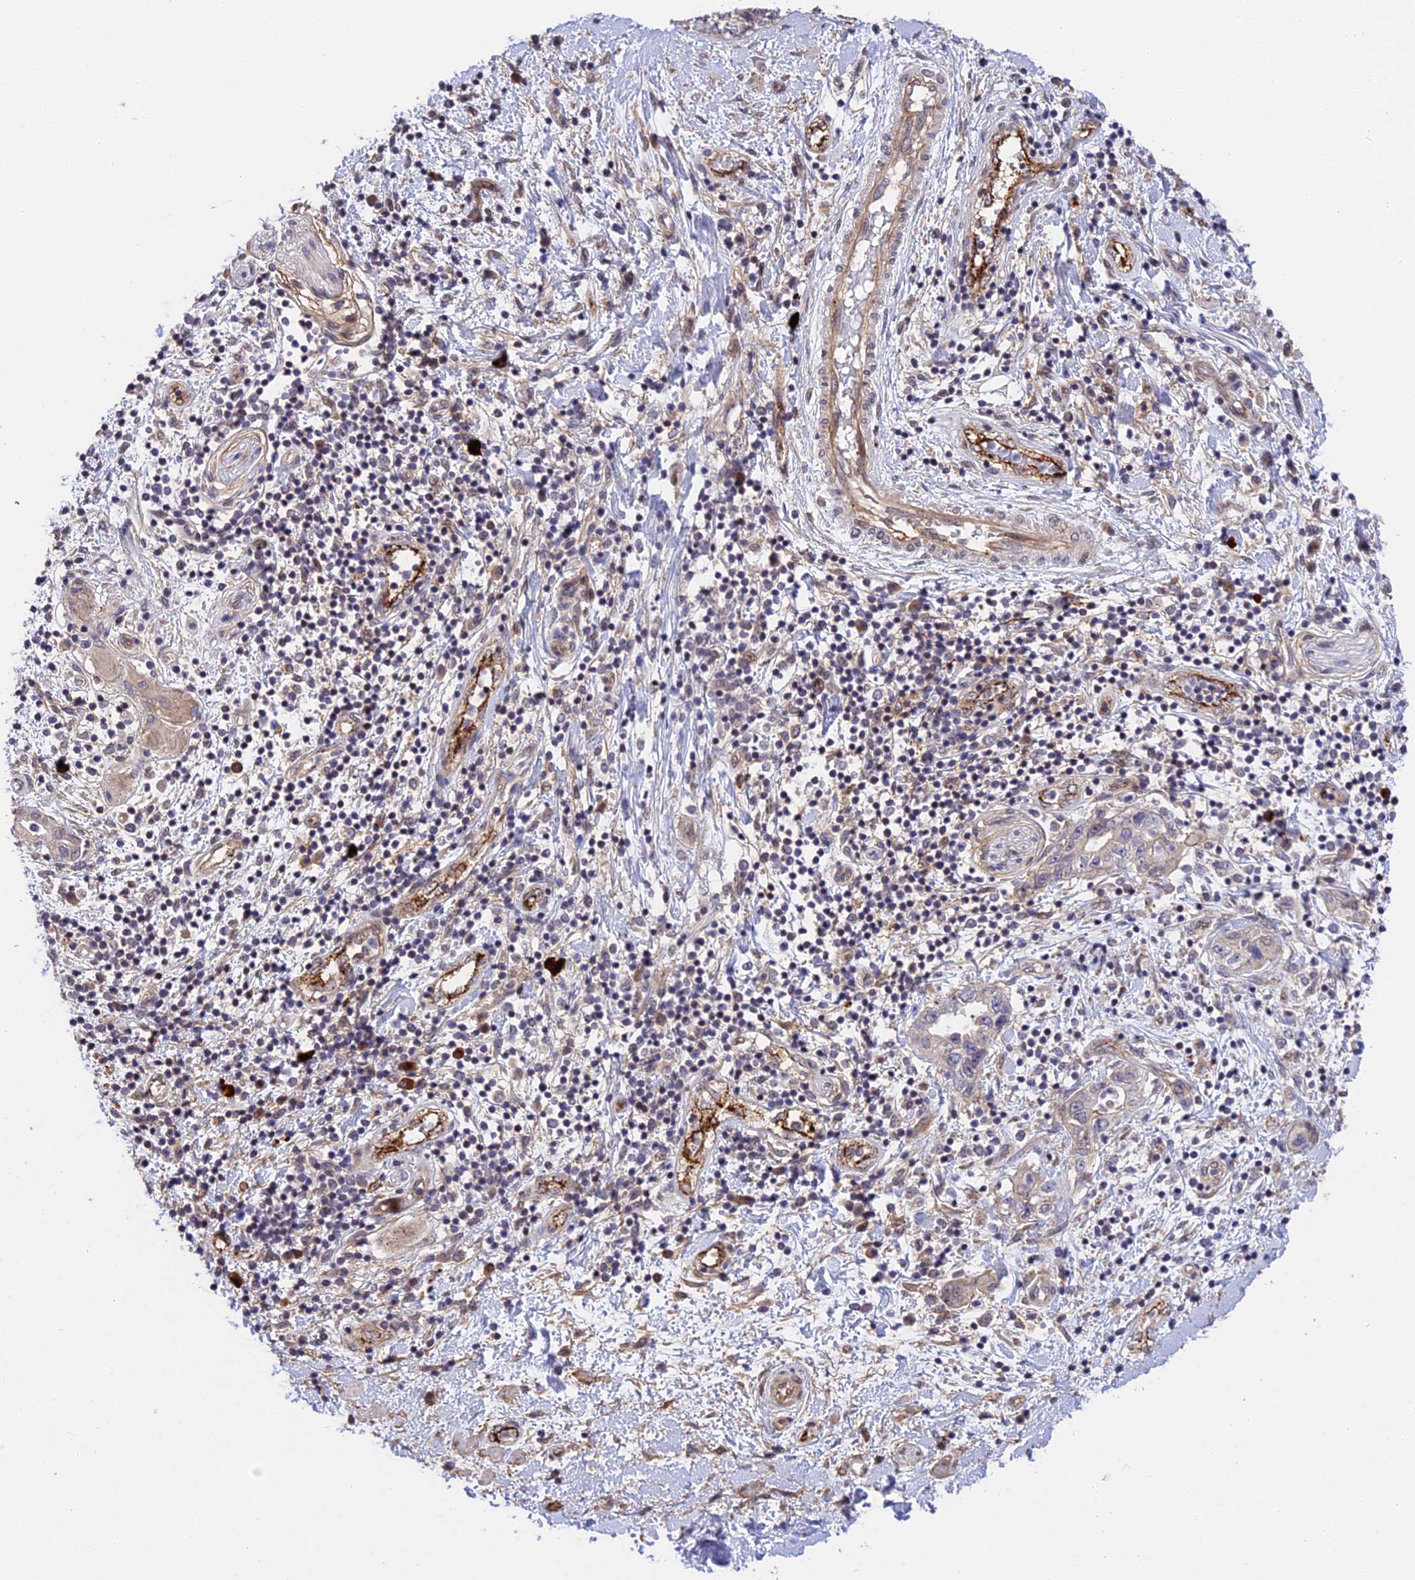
{"staining": {"intensity": "negative", "quantity": "none", "location": "none"}, "tissue": "pancreatic cancer", "cell_type": "Tumor cells", "image_type": "cancer", "snomed": [{"axis": "morphology", "description": "Adenocarcinoma, NOS"}, {"axis": "topography", "description": "Pancreas"}], "caption": "This is a micrograph of immunohistochemistry staining of pancreatic cancer, which shows no positivity in tumor cells.", "gene": "MFSD2A", "patient": {"sex": "female", "age": 73}}